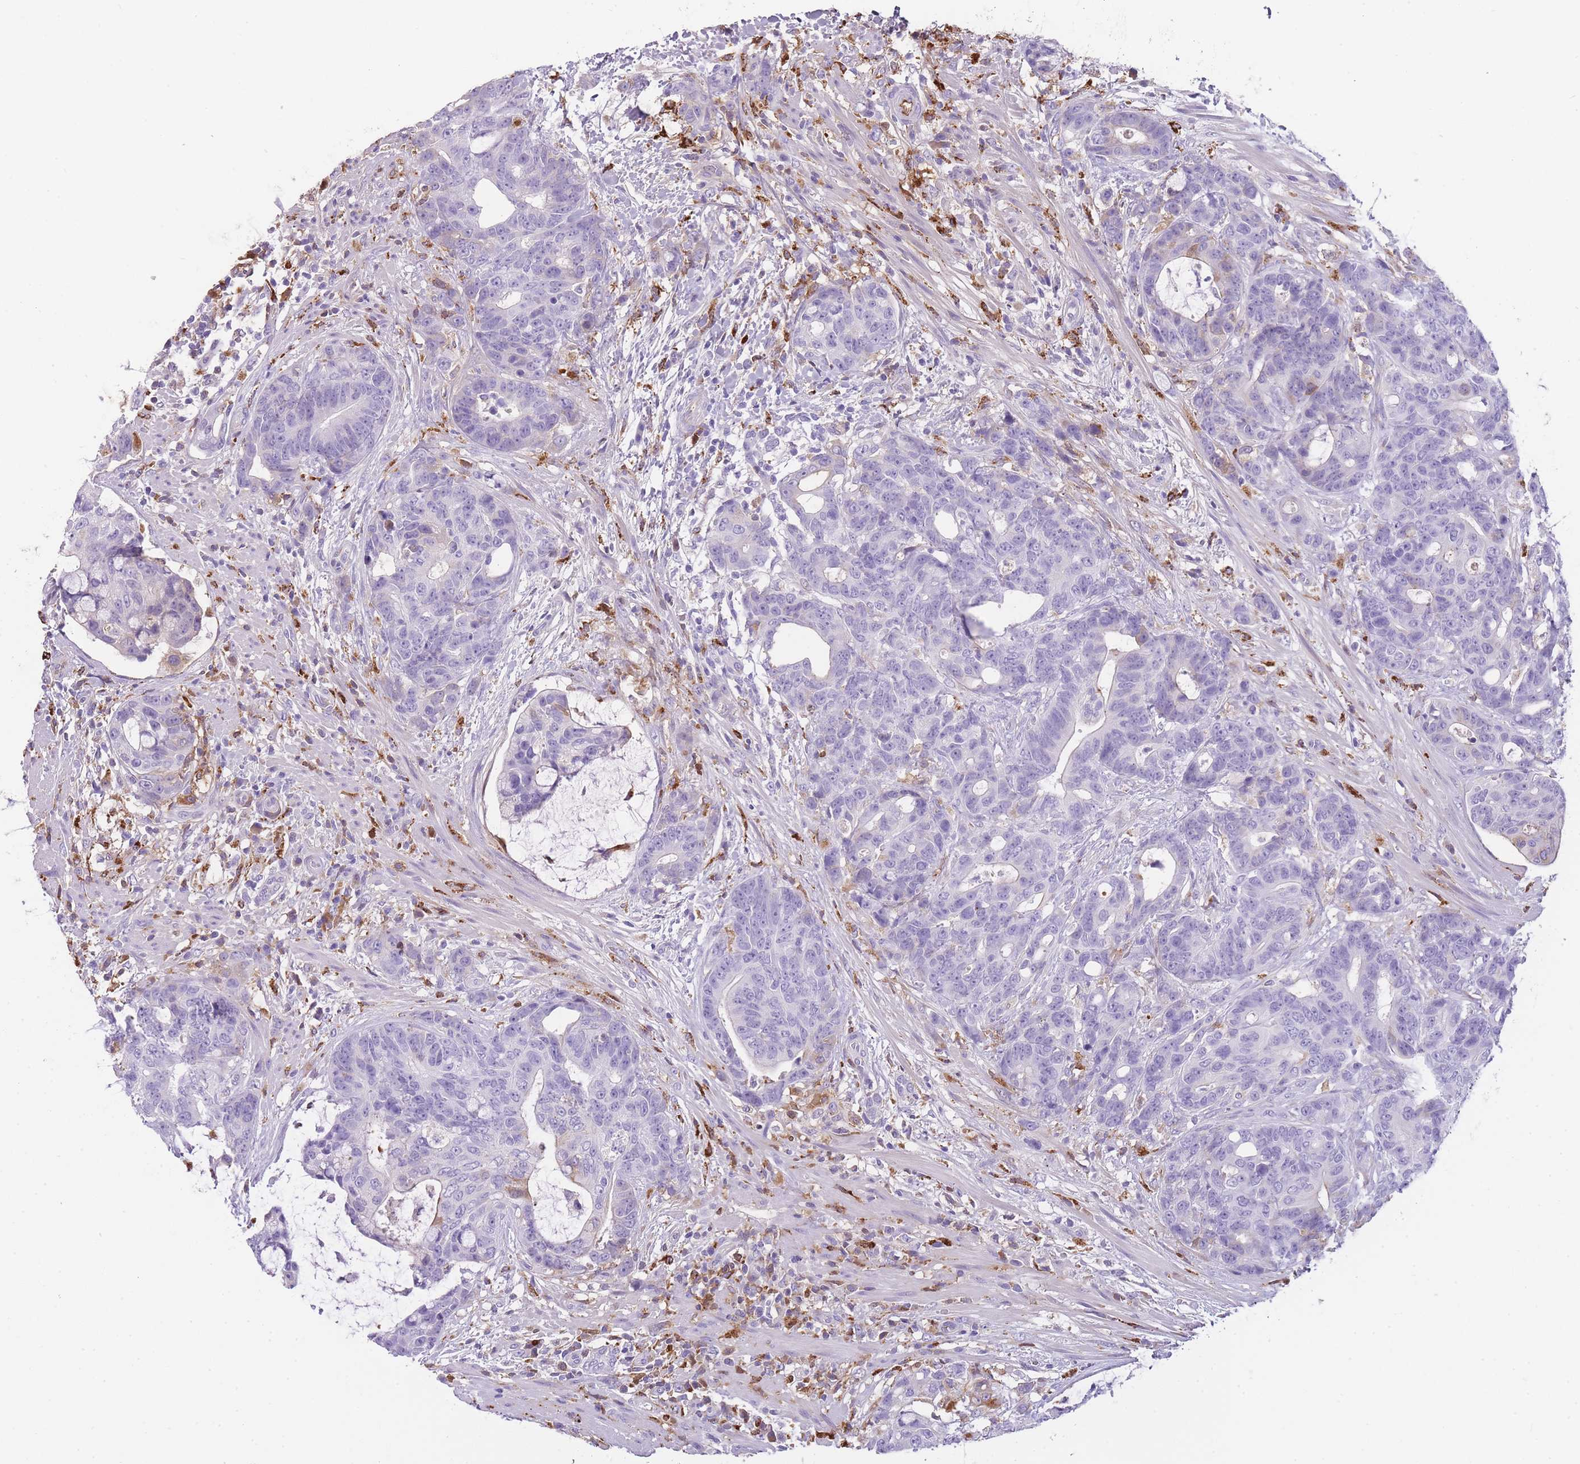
{"staining": {"intensity": "negative", "quantity": "none", "location": "none"}, "tissue": "colorectal cancer", "cell_type": "Tumor cells", "image_type": "cancer", "snomed": [{"axis": "morphology", "description": "Adenocarcinoma, NOS"}, {"axis": "topography", "description": "Colon"}], "caption": "Immunohistochemistry micrograph of neoplastic tissue: human colorectal adenocarcinoma stained with DAB shows no significant protein positivity in tumor cells.", "gene": "GNAT1", "patient": {"sex": "female", "age": 82}}